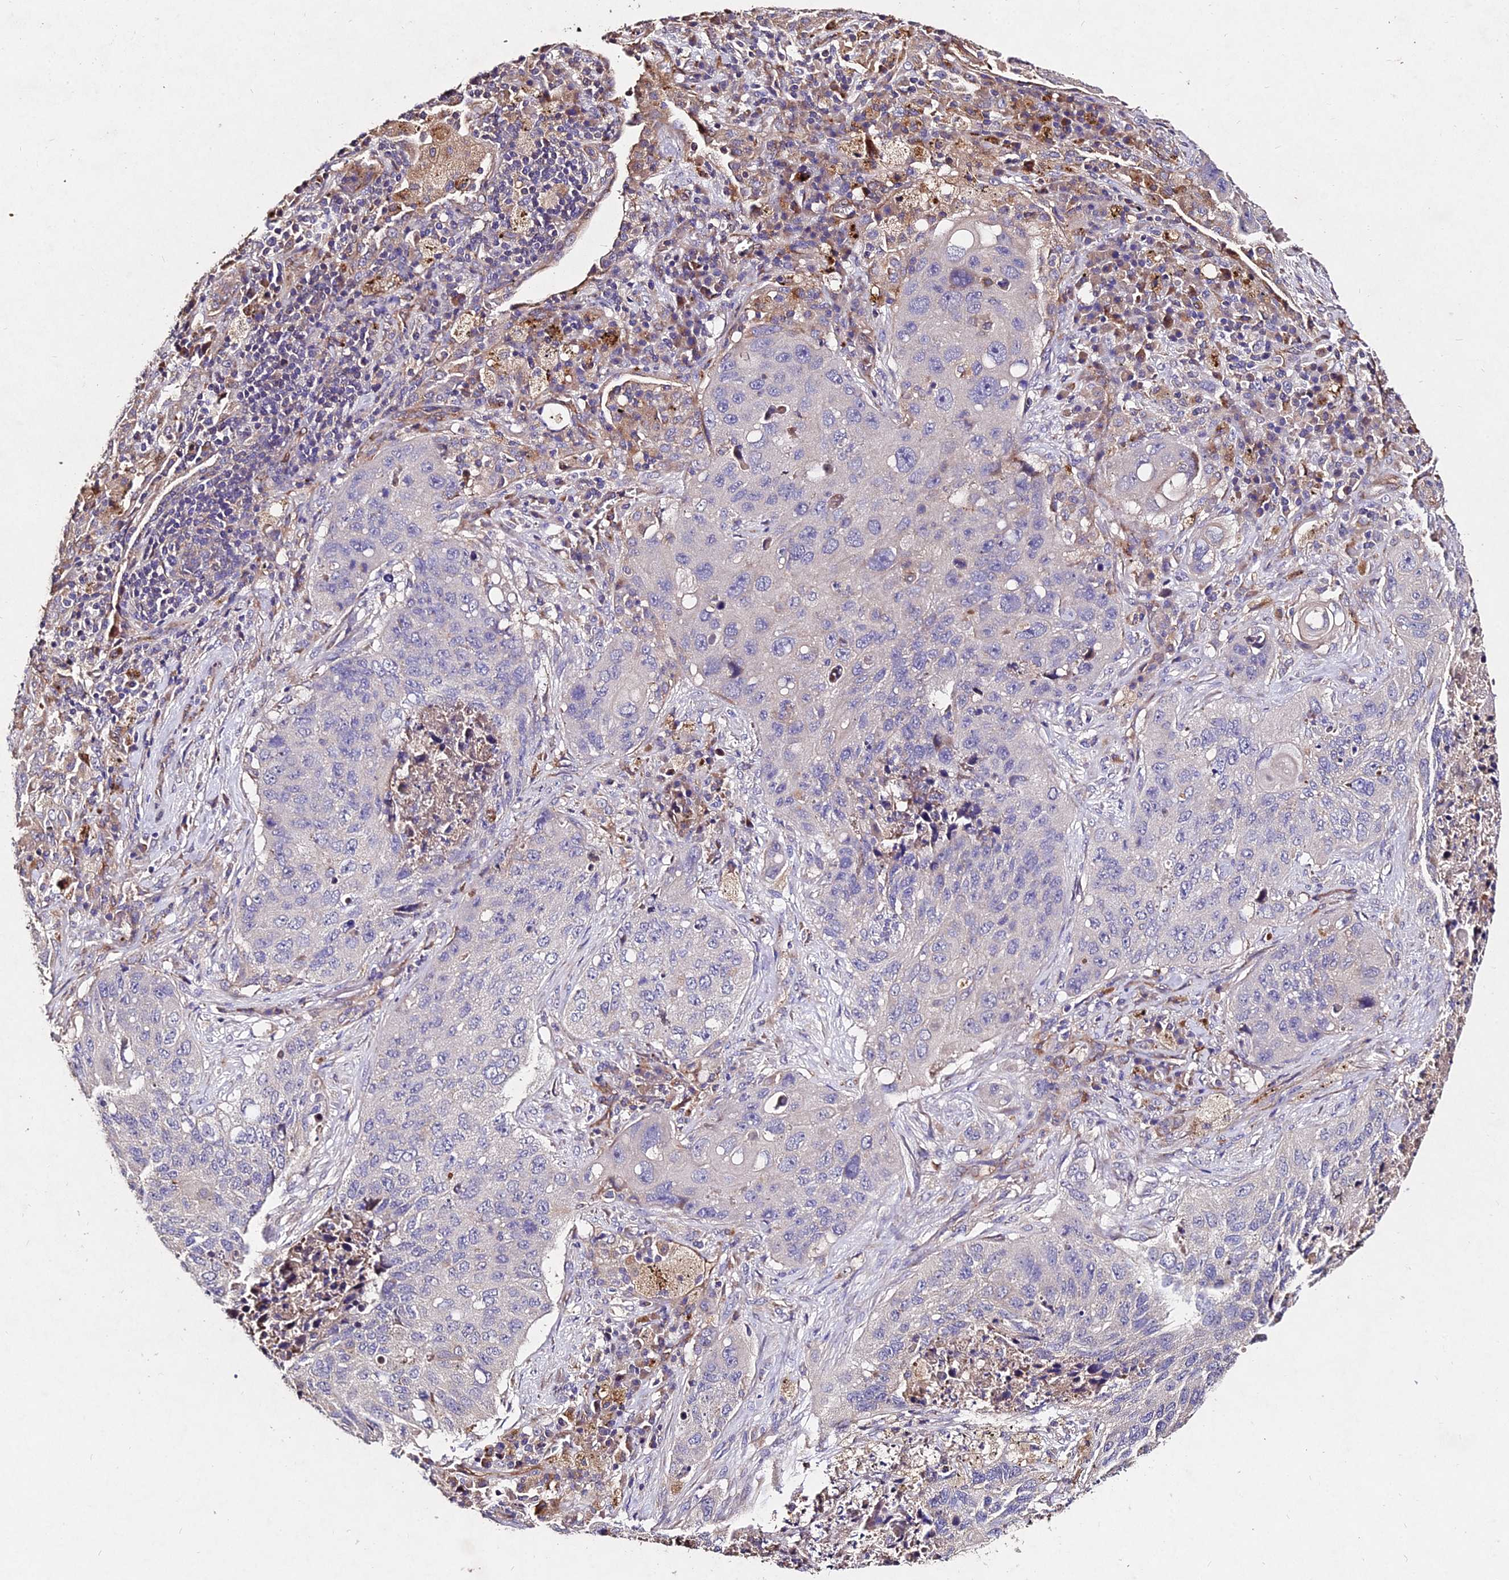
{"staining": {"intensity": "negative", "quantity": "none", "location": "none"}, "tissue": "lung cancer", "cell_type": "Tumor cells", "image_type": "cancer", "snomed": [{"axis": "morphology", "description": "Squamous cell carcinoma, NOS"}, {"axis": "topography", "description": "Lung"}], "caption": "Immunohistochemistry of human squamous cell carcinoma (lung) reveals no staining in tumor cells.", "gene": "AP3M2", "patient": {"sex": "female", "age": 63}}